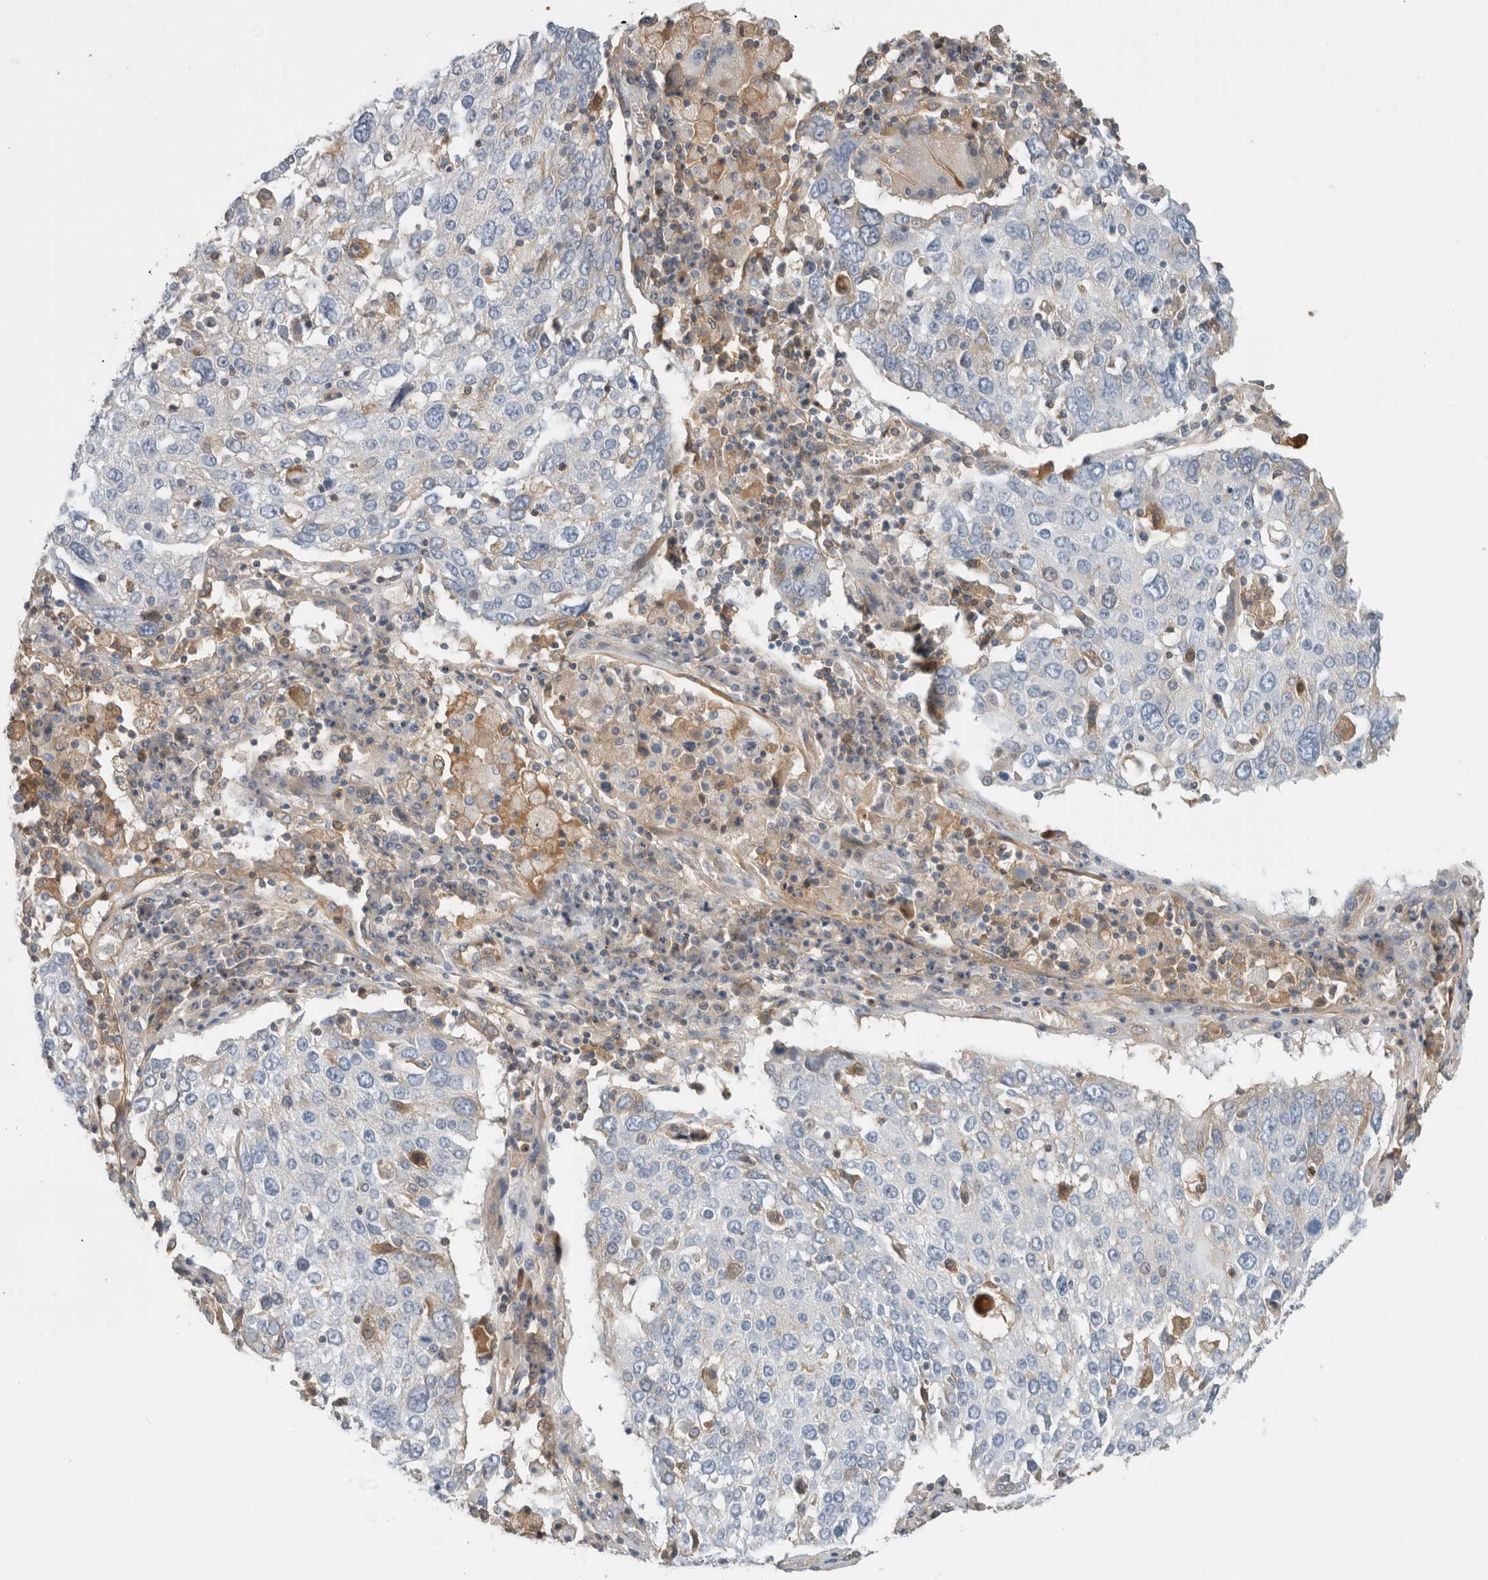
{"staining": {"intensity": "moderate", "quantity": "25%-75%", "location": "cytoplasmic/membranous"}, "tissue": "lung cancer", "cell_type": "Tumor cells", "image_type": "cancer", "snomed": [{"axis": "morphology", "description": "Squamous cell carcinoma, NOS"}, {"axis": "topography", "description": "Lung"}], "caption": "IHC (DAB) staining of squamous cell carcinoma (lung) reveals moderate cytoplasmic/membranous protein positivity in about 25%-75% of tumor cells.", "gene": "CFI", "patient": {"sex": "male", "age": 65}}